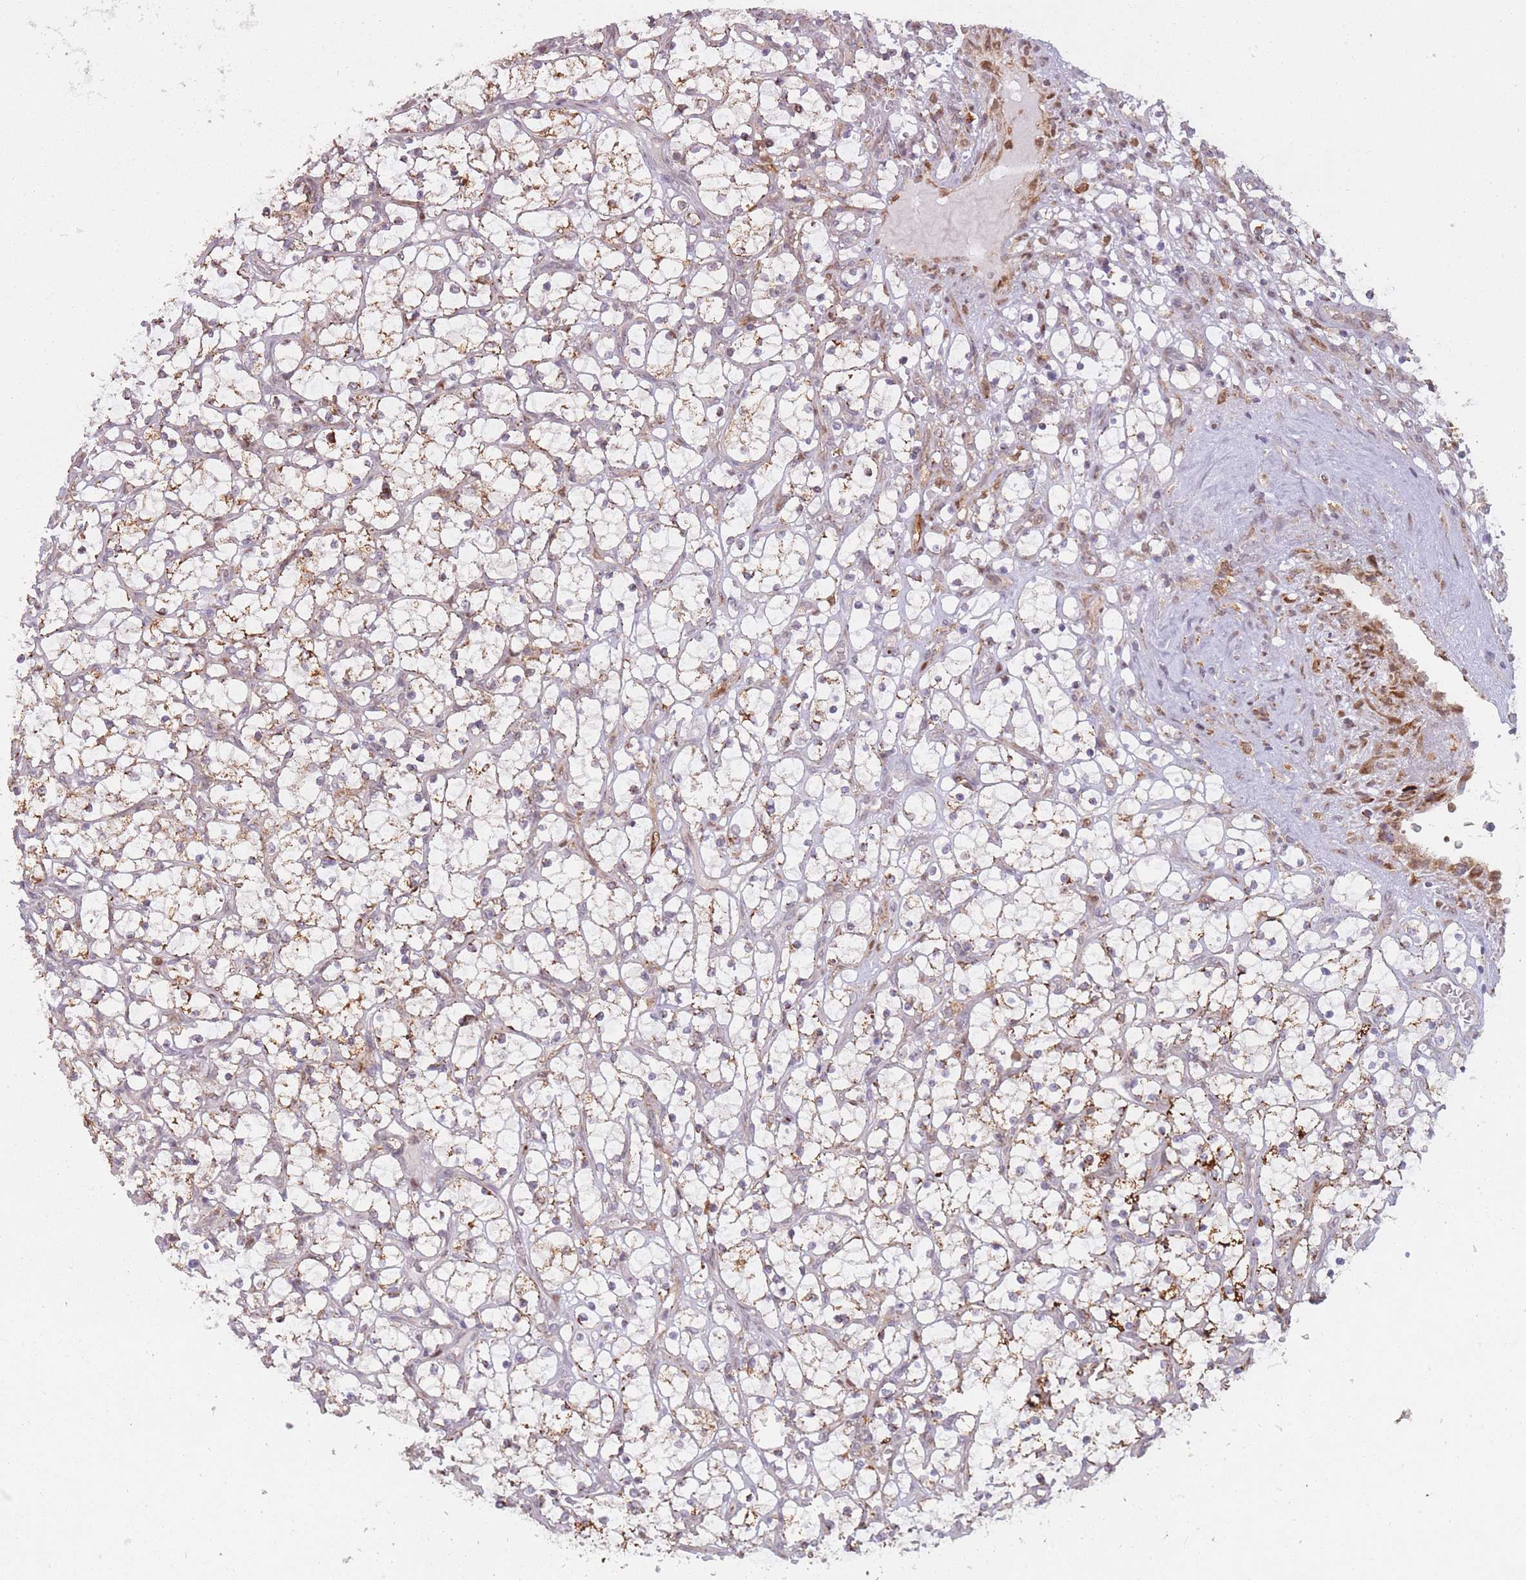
{"staining": {"intensity": "moderate", "quantity": "25%-75%", "location": "cytoplasmic/membranous"}, "tissue": "renal cancer", "cell_type": "Tumor cells", "image_type": "cancer", "snomed": [{"axis": "morphology", "description": "Adenocarcinoma, NOS"}, {"axis": "topography", "description": "Kidney"}], "caption": "IHC staining of renal adenocarcinoma, which exhibits medium levels of moderate cytoplasmic/membranous expression in about 25%-75% of tumor cells indicating moderate cytoplasmic/membranous protein expression. The staining was performed using DAB (3,3'-diaminobenzidine) (brown) for protein detection and nuclei were counterstained in hematoxylin (blue).", "gene": "LGALS9", "patient": {"sex": "female", "age": 69}}